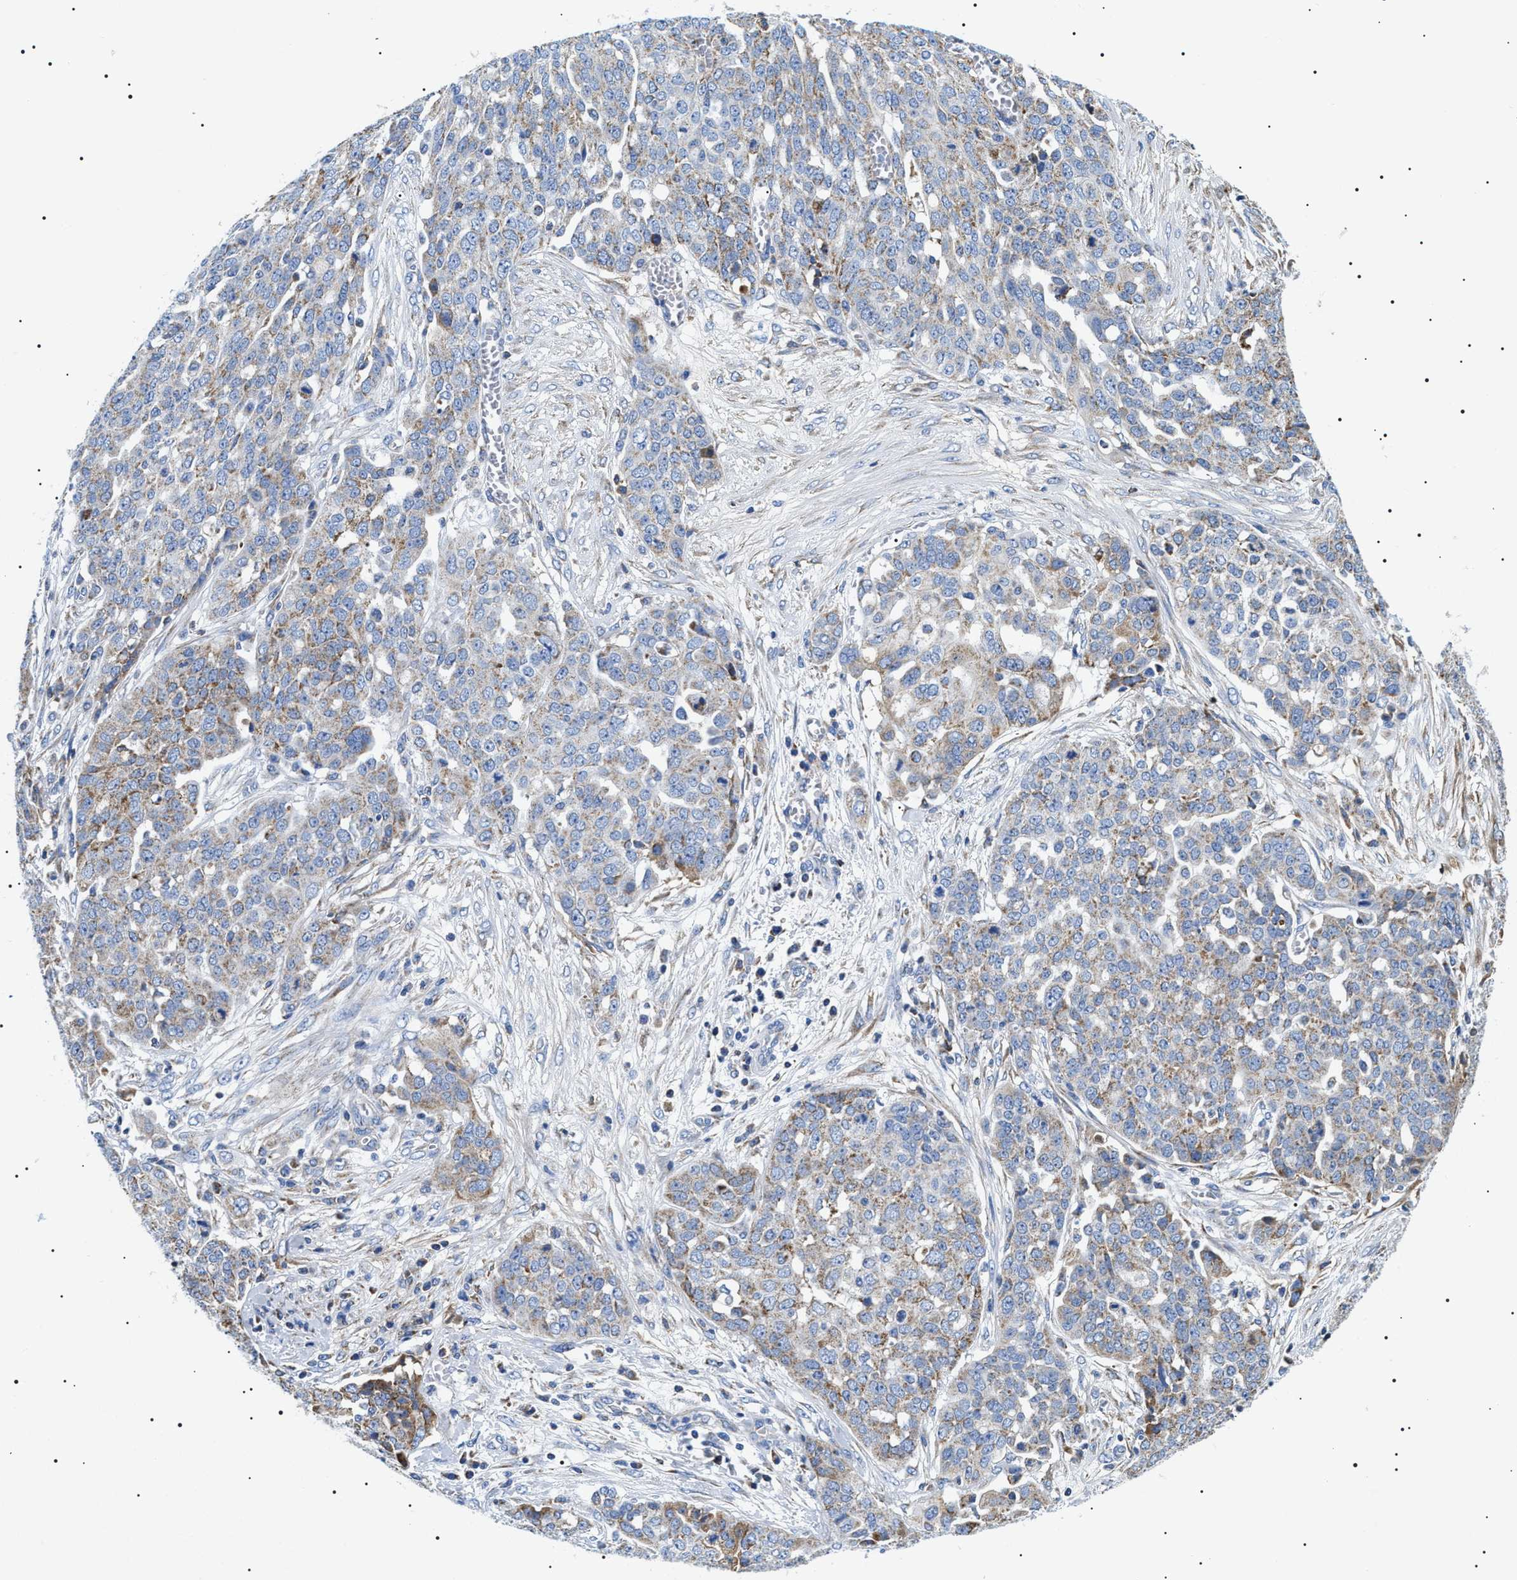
{"staining": {"intensity": "weak", "quantity": "<25%", "location": "cytoplasmic/membranous"}, "tissue": "ovarian cancer", "cell_type": "Tumor cells", "image_type": "cancer", "snomed": [{"axis": "morphology", "description": "Cystadenocarcinoma, serous, NOS"}, {"axis": "topography", "description": "Soft tissue"}, {"axis": "topography", "description": "Ovary"}], "caption": "Immunohistochemistry (IHC) of human ovarian serous cystadenocarcinoma displays no positivity in tumor cells.", "gene": "OXSM", "patient": {"sex": "female", "age": 57}}